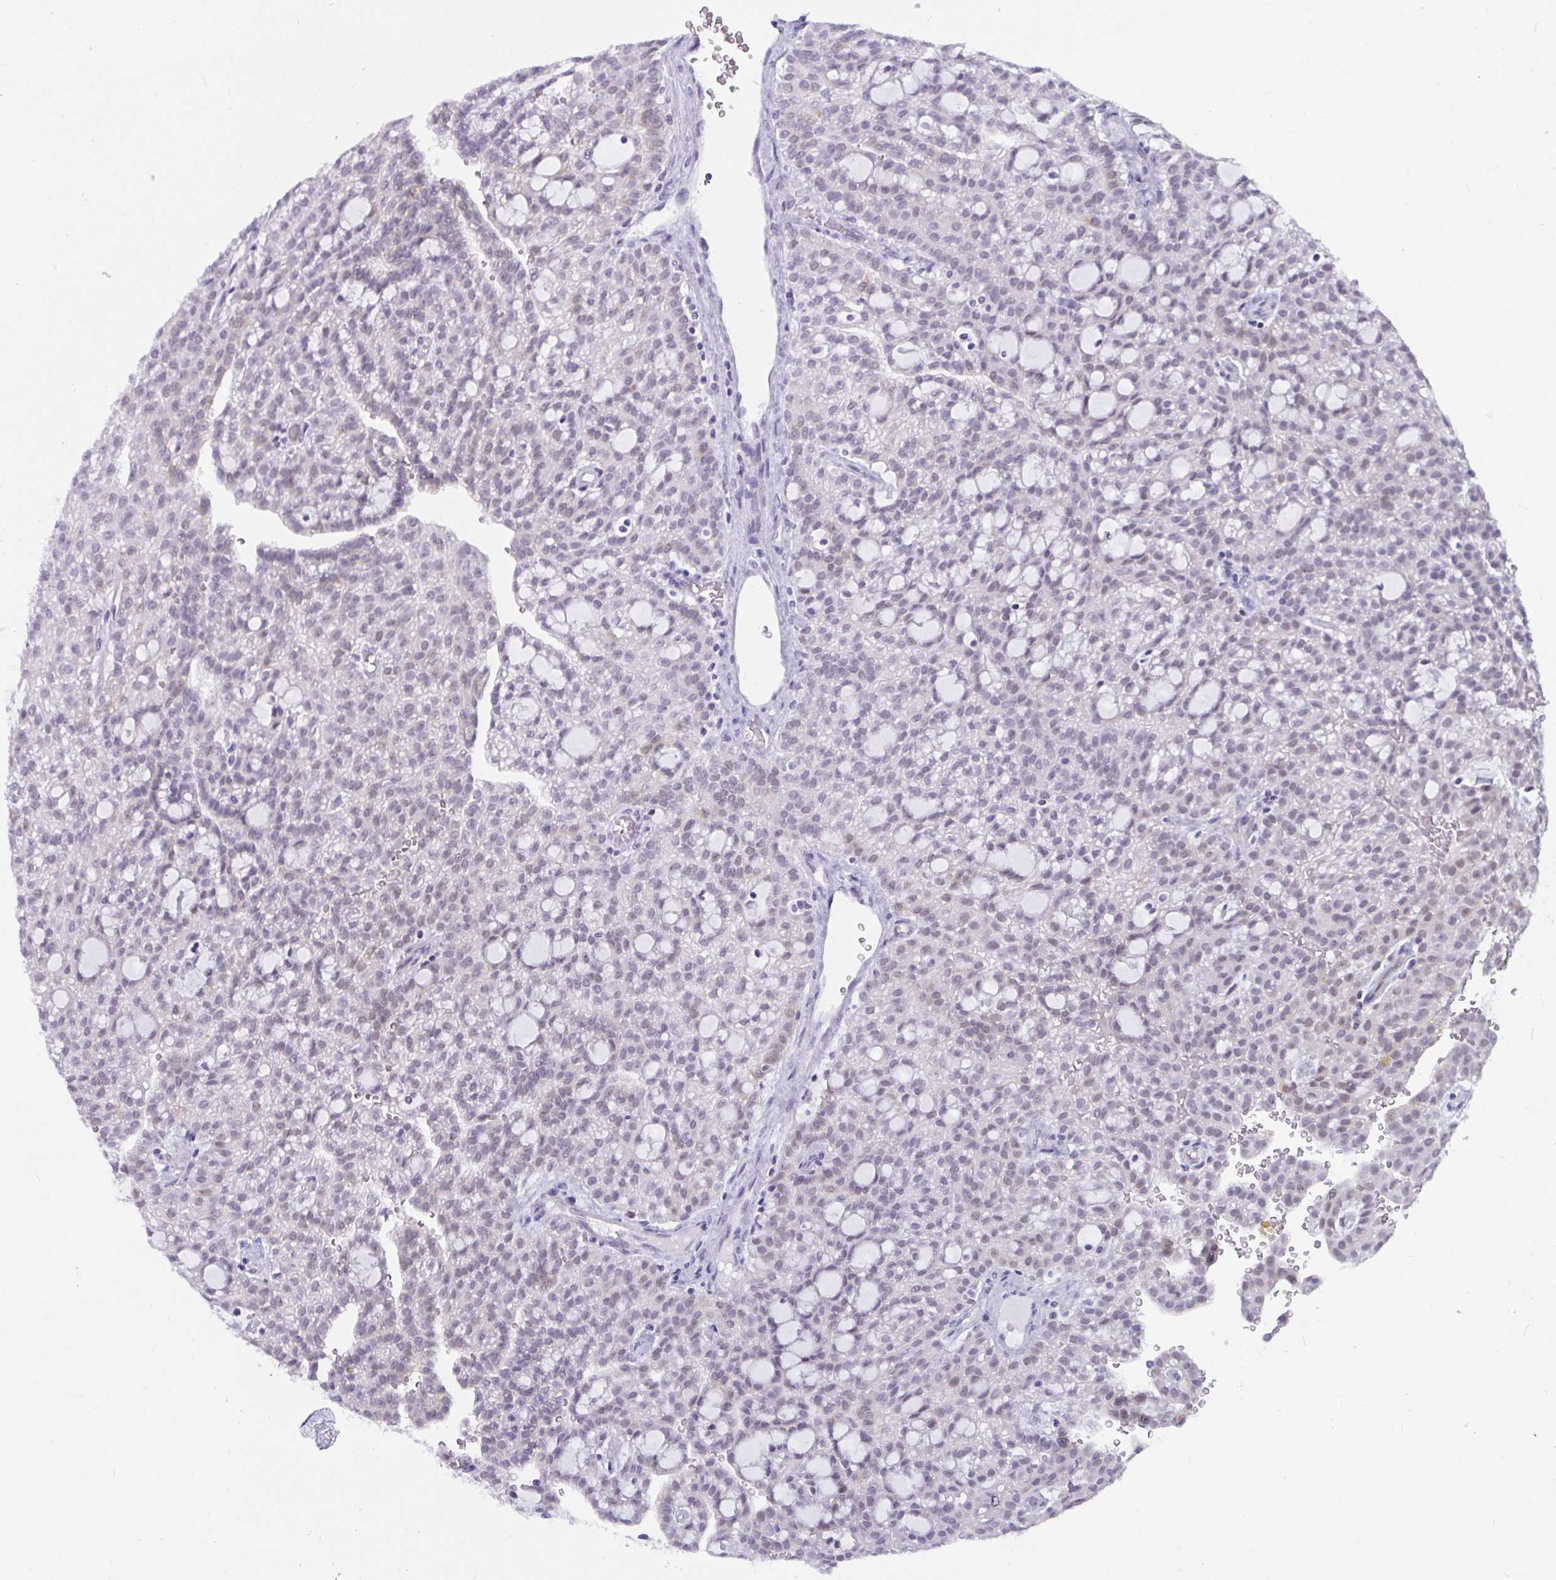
{"staining": {"intensity": "negative", "quantity": "none", "location": "none"}, "tissue": "renal cancer", "cell_type": "Tumor cells", "image_type": "cancer", "snomed": [{"axis": "morphology", "description": "Adenocarcinoma, NOS"}, {"axis": "topography", "description": "Kidney"}], "caption": "Tumor cells show no significant protein expression in renal adenocarcinoma. Nuclei are stained in blue.", "gene": "CDK13", "patient": {"sex": "male", "age": 63}}